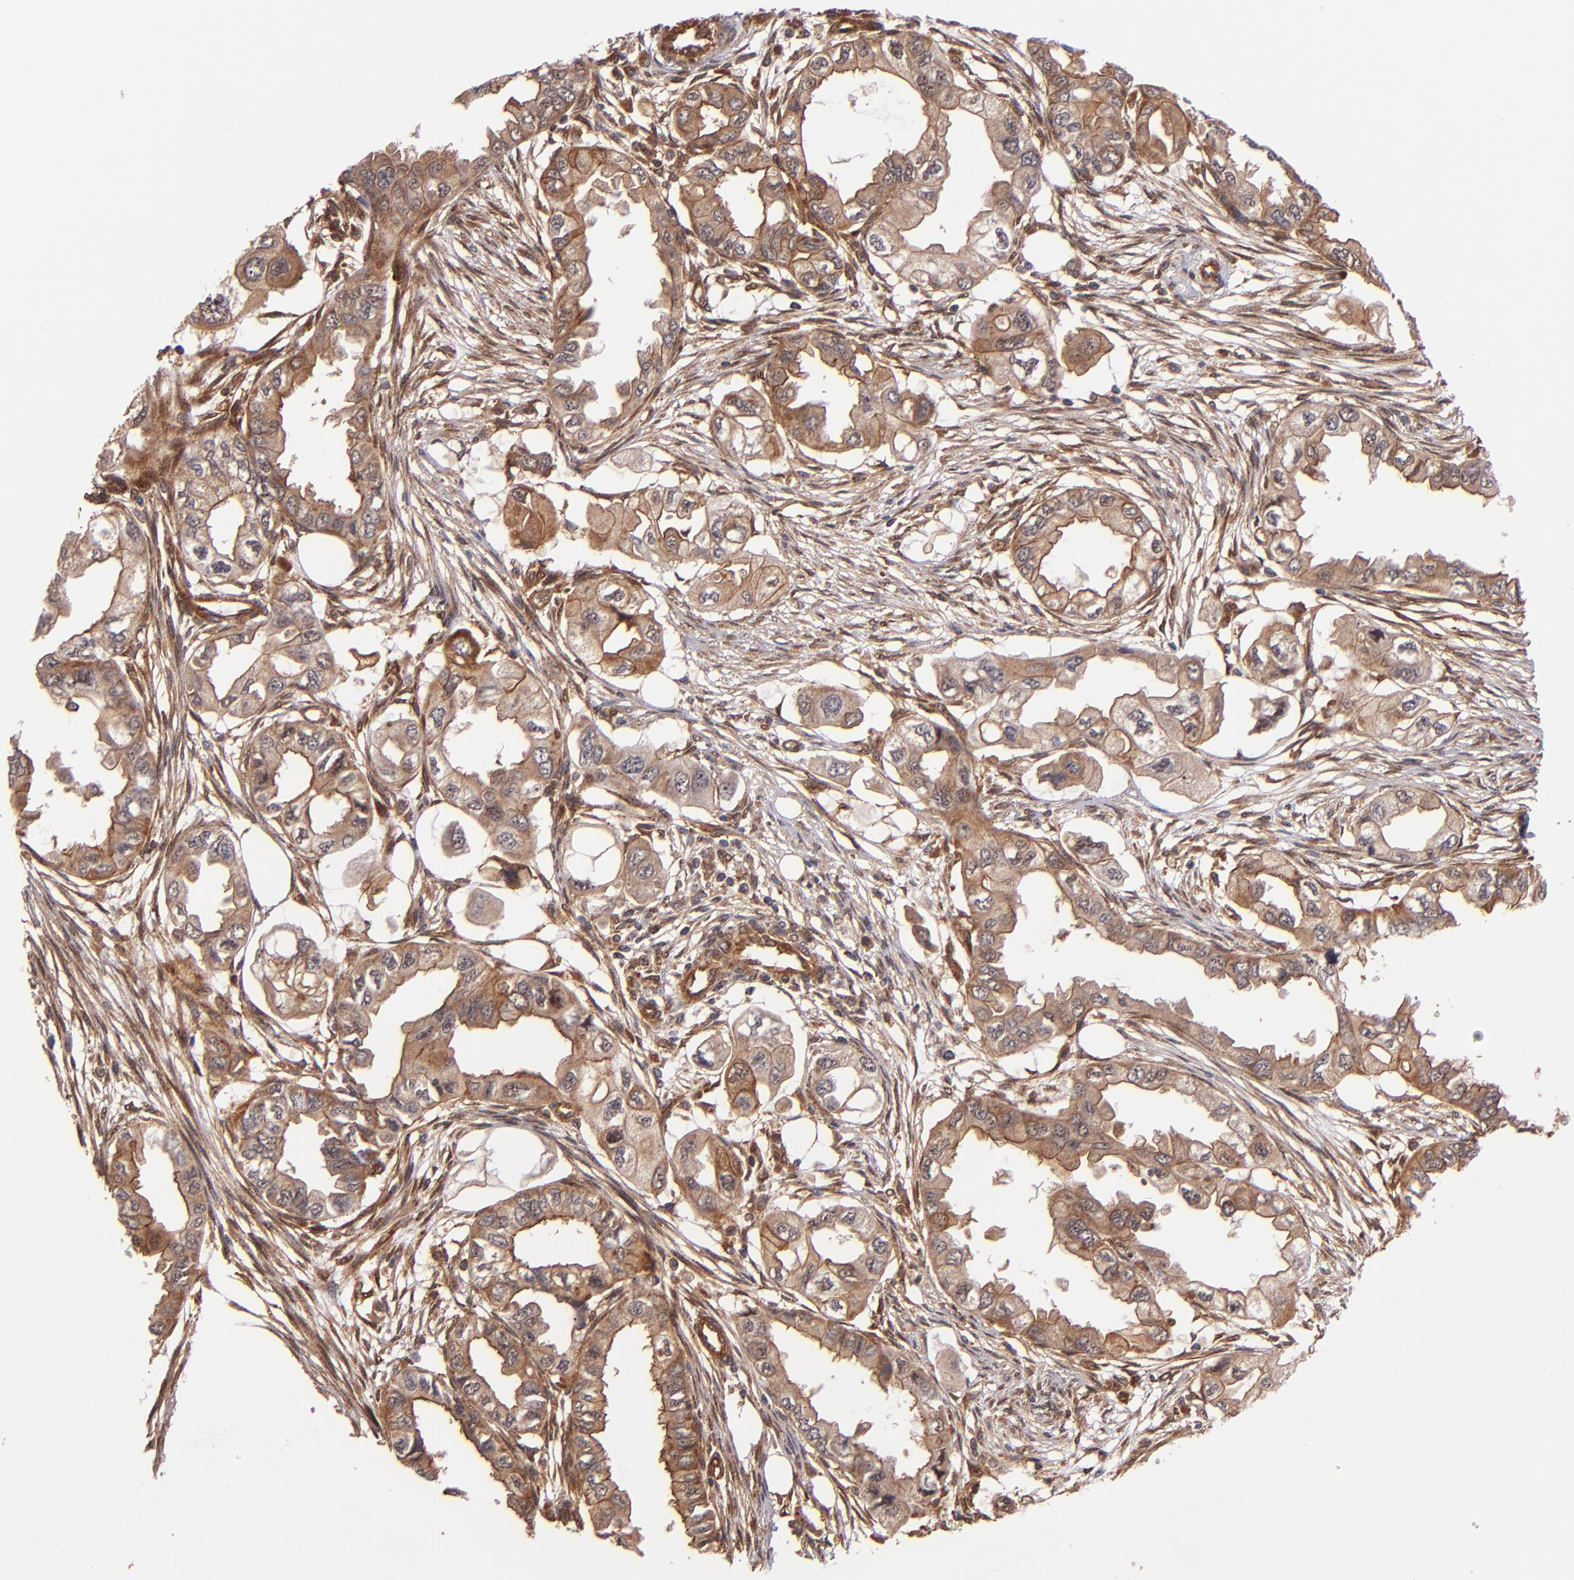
{"staining": {"intensity": "strong", "quantity": ">75%", "location": "cytoplasmic/membranous"}, "tissue": "endometrial cancer", "cell_type": "Tumor cells", "image_type": "cancer", "snomed": [{"axis": "morphology", "description": "Adenocarcinoma, NOS"}, {"axis": "topography", "description": "Endometrium"}], "caption": "High-magnification brightfield microscopy of endometrial adenocarcinoma stained with DAB (brown) and counterstained with hematoxylin (blue). tumor cells exhibit strong cytoplasmic/membranous positivity is present in approximately>75% of cells. (DAB IHC with brightfield microscopy, high magnification).", "gene": "STX8", "patient": {"sex": "female", "age": 67}}